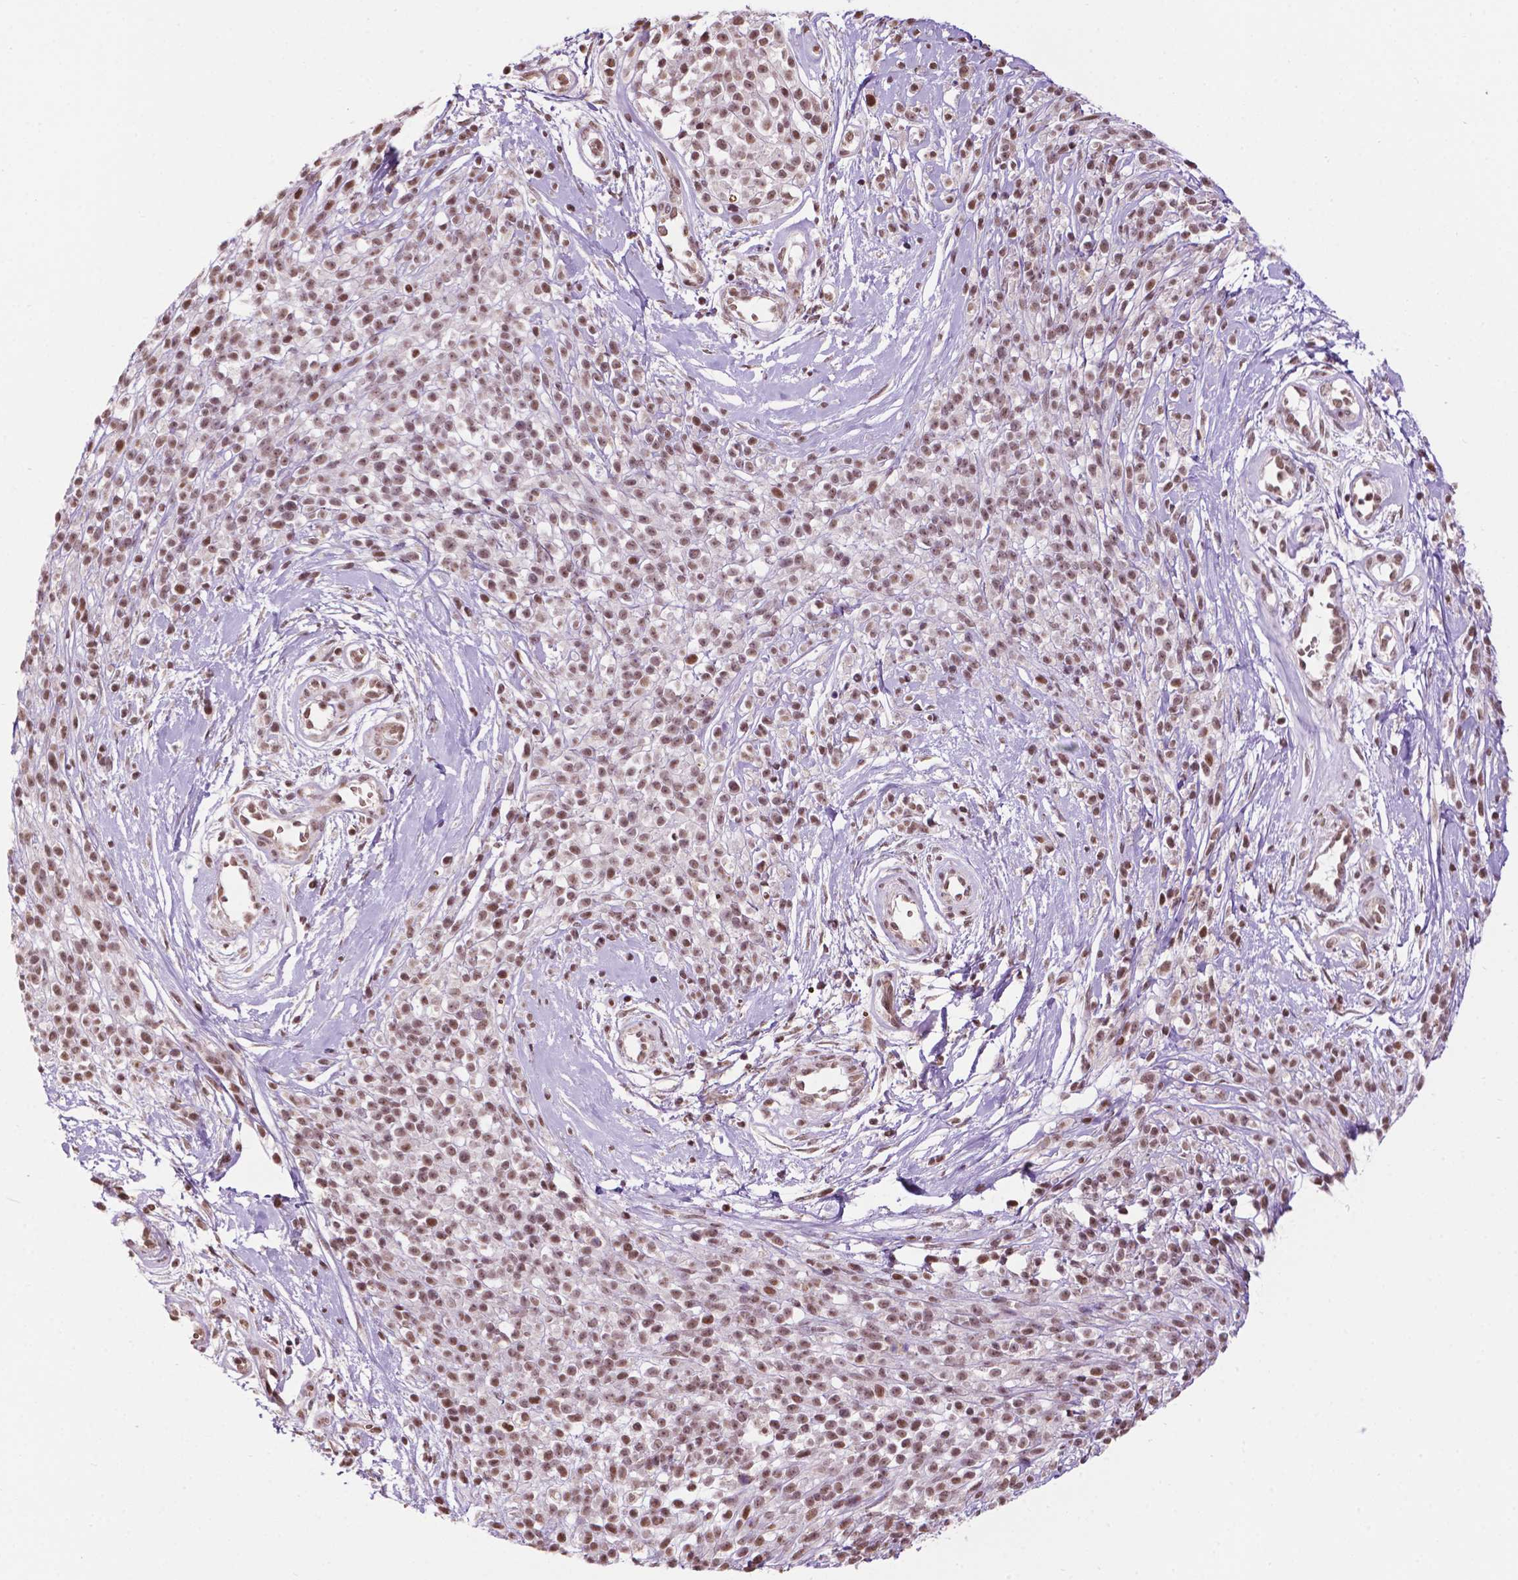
{"staining": {"intensity": "moderate", "quantity": ">75%", "location": "nuclear"}, "tissue": "melanoma", "cell_type": "Tumor cells", "image_type": "cancer", "snomed": [{"axis": "morphology", "description": "Malignant melanoma, NOS"}, {"axis": "topography", "description": "Skin"}, {"axis": "topography", "description": "Skin of trunk"}], "caption": "A photomicrograph of human malignant melanoma stained for a protein exhibits moderate nuclear brown staining in tumor cells.", "gene": "COL23A1", "patient": {"sex": "male", "age": 74}}